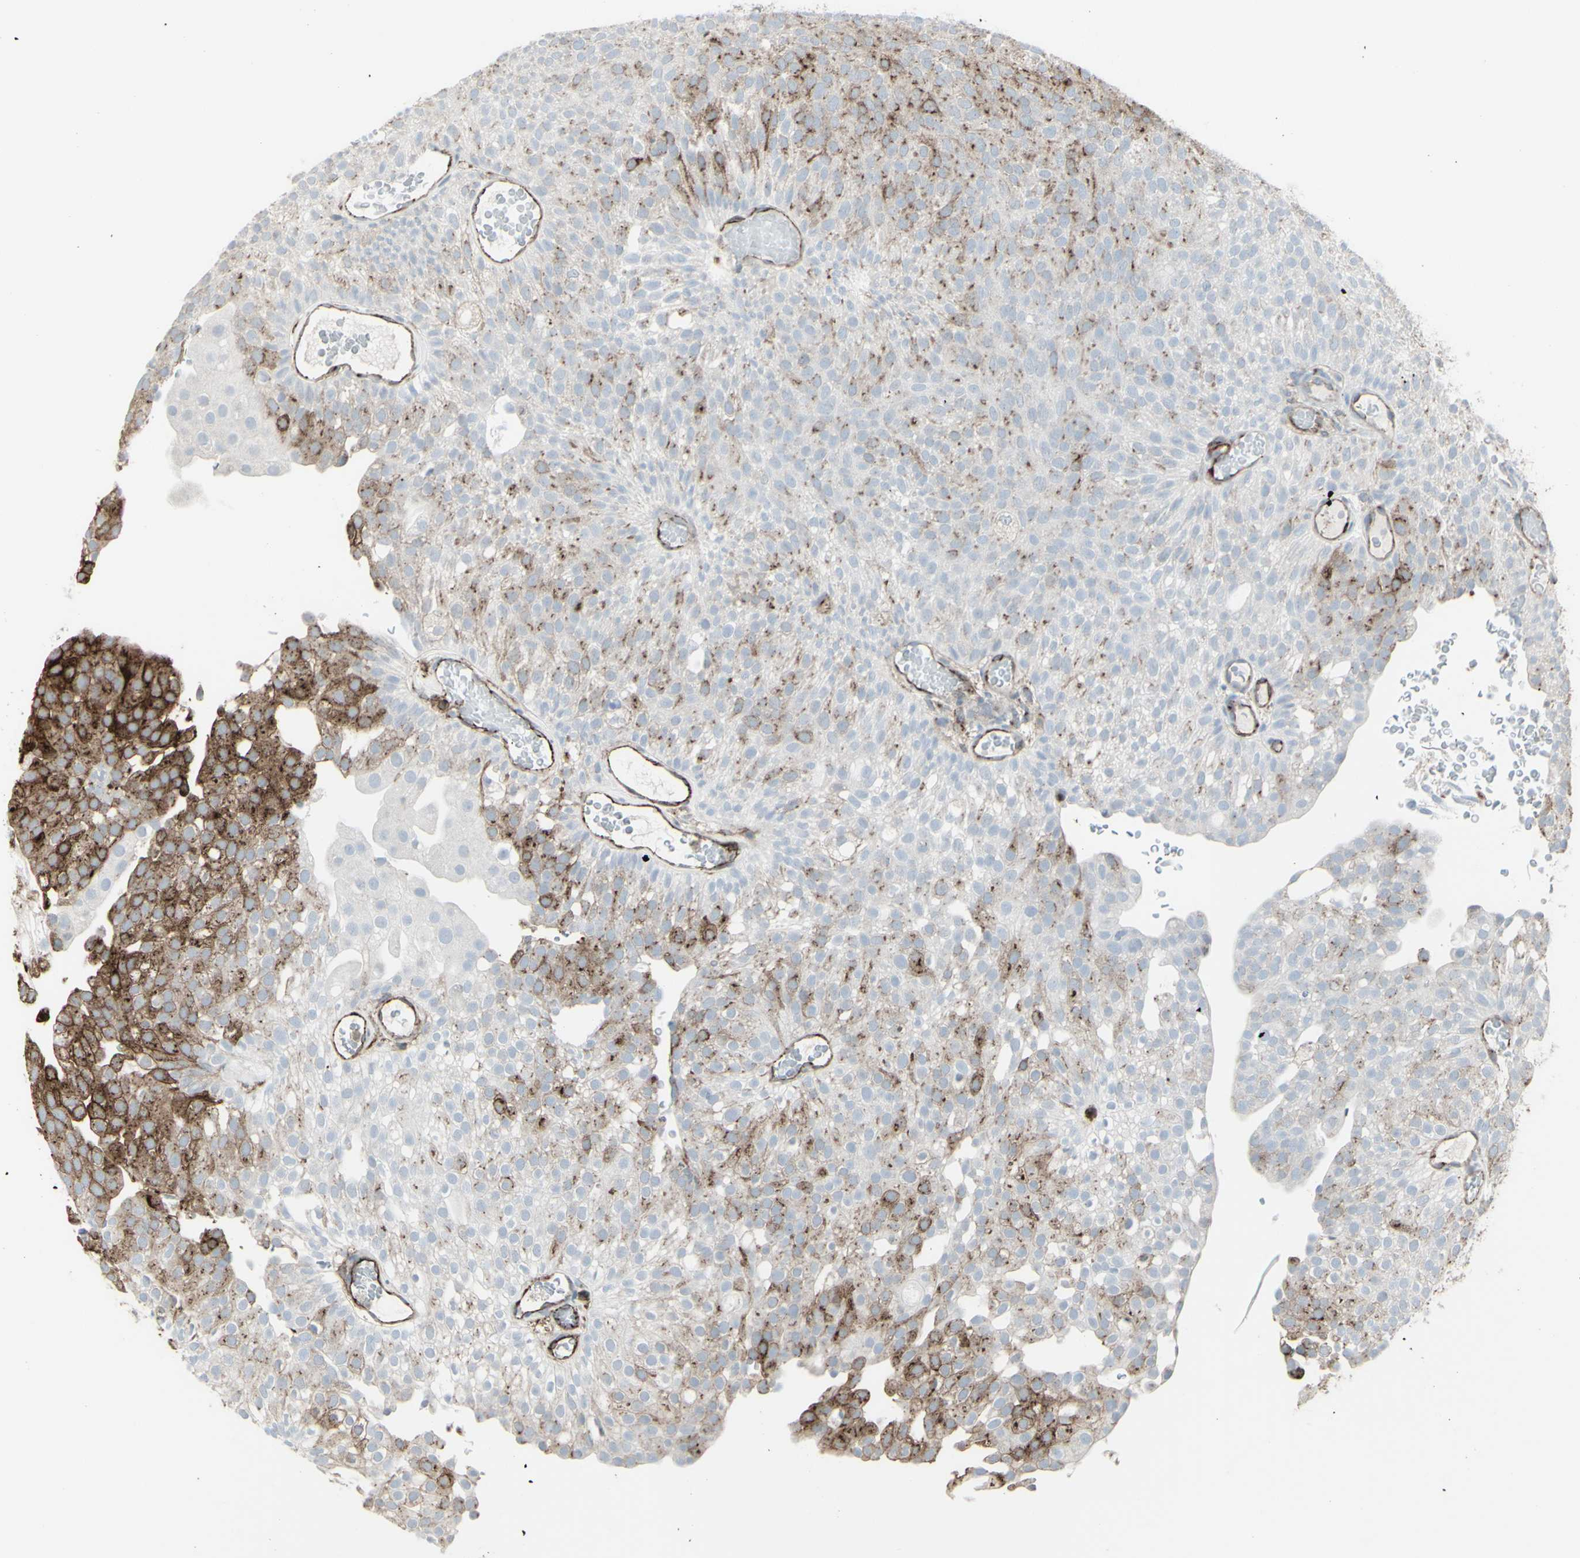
{"staining": {"intensity": "strong", "quantity": "<25%", "location": "cytoplasmic/membranous"}, "tissue": "urothelial cancer", "cell_type": "Tumor cells", "image_type": "cancer", "snomed": [{"axis": "morphology", "description": "Urothelial carcinoma, Low grade"}, {"axis": "topography", "description": "Urinary bladder"}], "caption": "A medium amount of strong cytoplasmic/membranous positivity is identified in approximately <25% of tumor cells in urothelial carcinoma (low-grade) tissue. Nuclei are stained in blue.", "gene": "GJA1", "patient": {"sex": "male", "age": 78}}